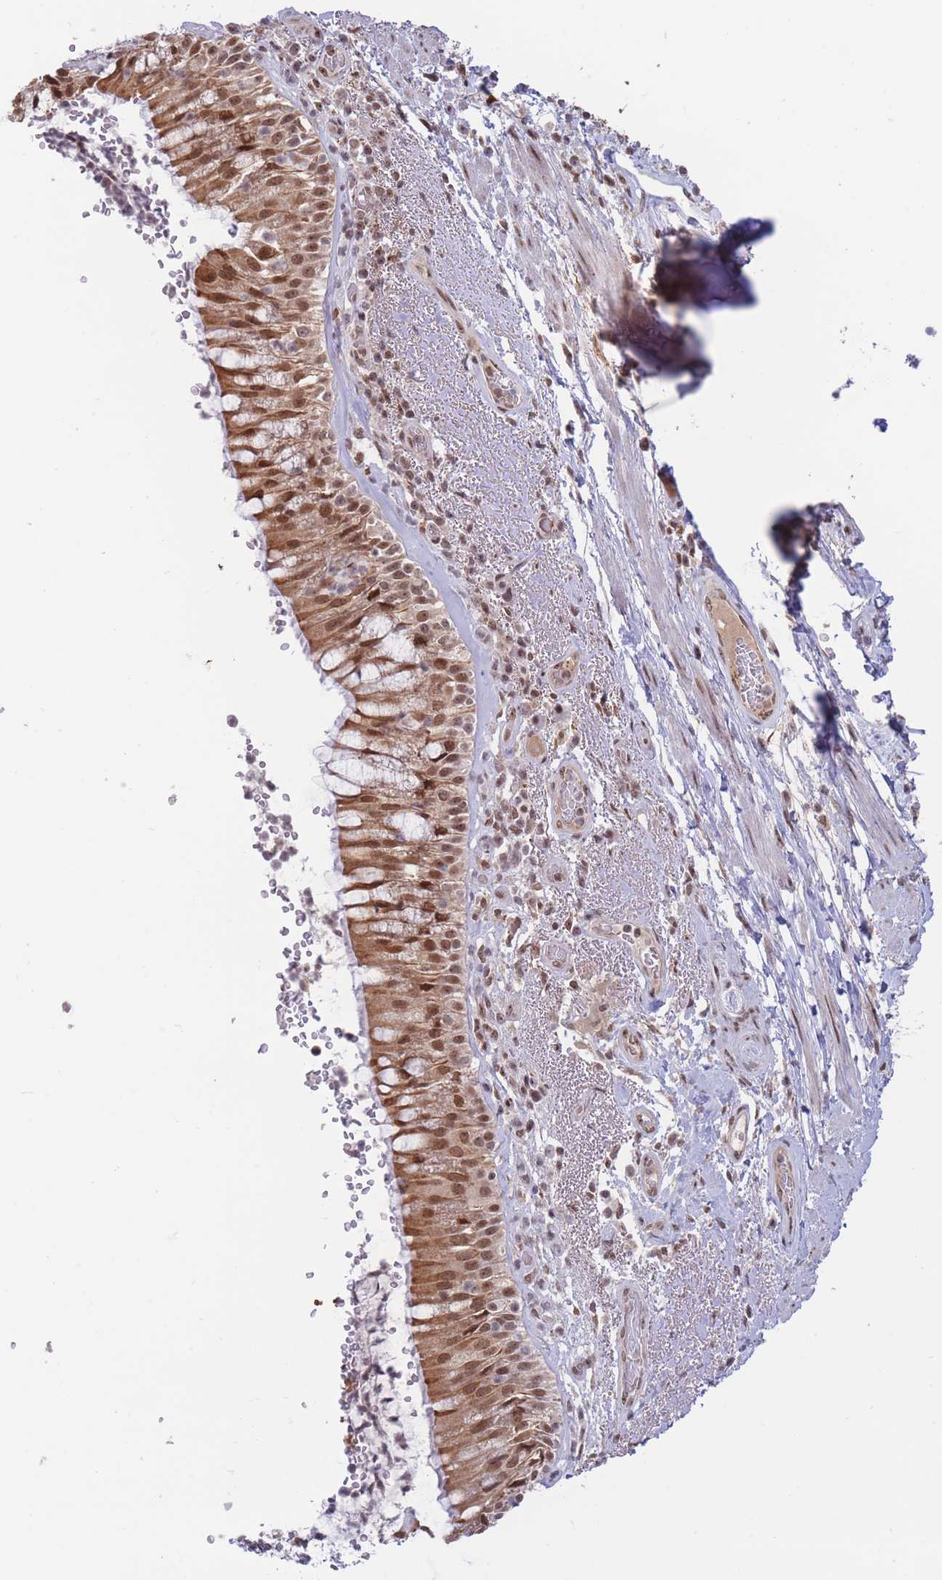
{"staining": {"intensity": "moderate", "quantity": ">75%", "location": "cytoplasmic/membranous,nuclear"}, "tissue": "bronchus", "cell_type": "Respiratory epithelial cells", "image_type": "normal", "snomed": [{"axis": "morphology", "description": "Normal tissue, NOS"}, {"axis": "topography", "description": "Cartilage tissue"}, {"axis": "topography", "description": "Bronchus"}], "caption": "Immunohistochemical staining of normal bronchus shows moderate cytoplasmic/membranous,nuclear protein positivity in about >75% of respiratory epithelial cells. (IHC, brightfield microscopy, high magnification).", "gene": "TARBP2", "patient": {"sex": "male", "age": 63}}